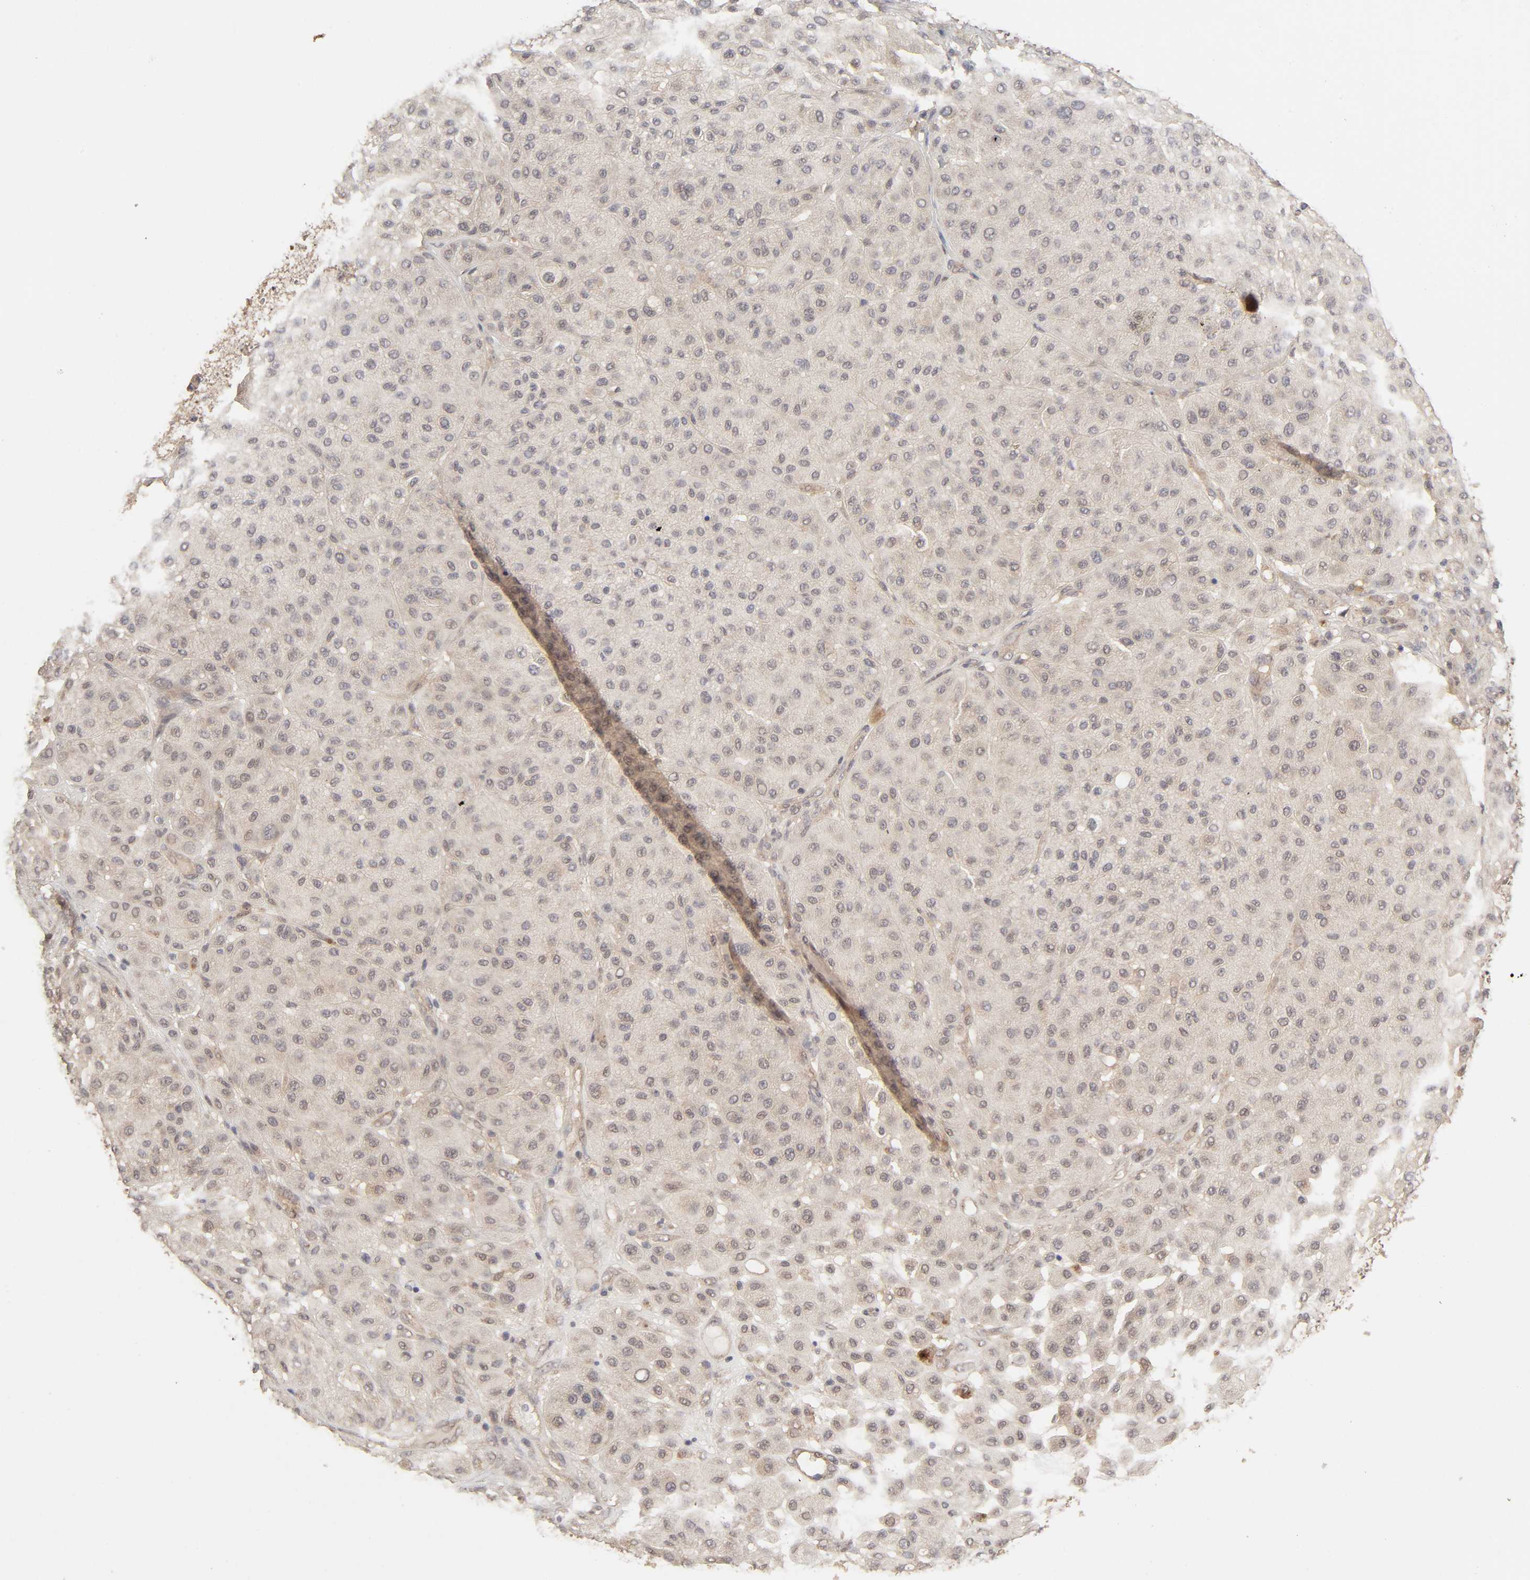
{"staining": {"intensity": "weak", "quantity": "25%-75%", "location": "cytoplasmic/membranous"}, "tissue": "melanoma", "cell_type": "Tumor cells", "image_type": "cancer", "snomed": [{"axis": "morphology", "description": "Normal tissue, NOS"}, {"axis": "morphology", "description": "Malignant melanoma, Metastatic site"}, {"axis": "topography", "description": "Skin"}], "caption": "DAB immunohistochemical staining of malignant melanoma (metastatic site) reveals weak cytoplasmic/membranous protein staining in about 25%-75% of tumor cells. The protein of interest is stained brown, and the nuclei are stained in blue (DAB IHC with brightfield microscopy, high magnification).", "gene": "MAPK1", "patient": {"sex": "male", "age": 41}}